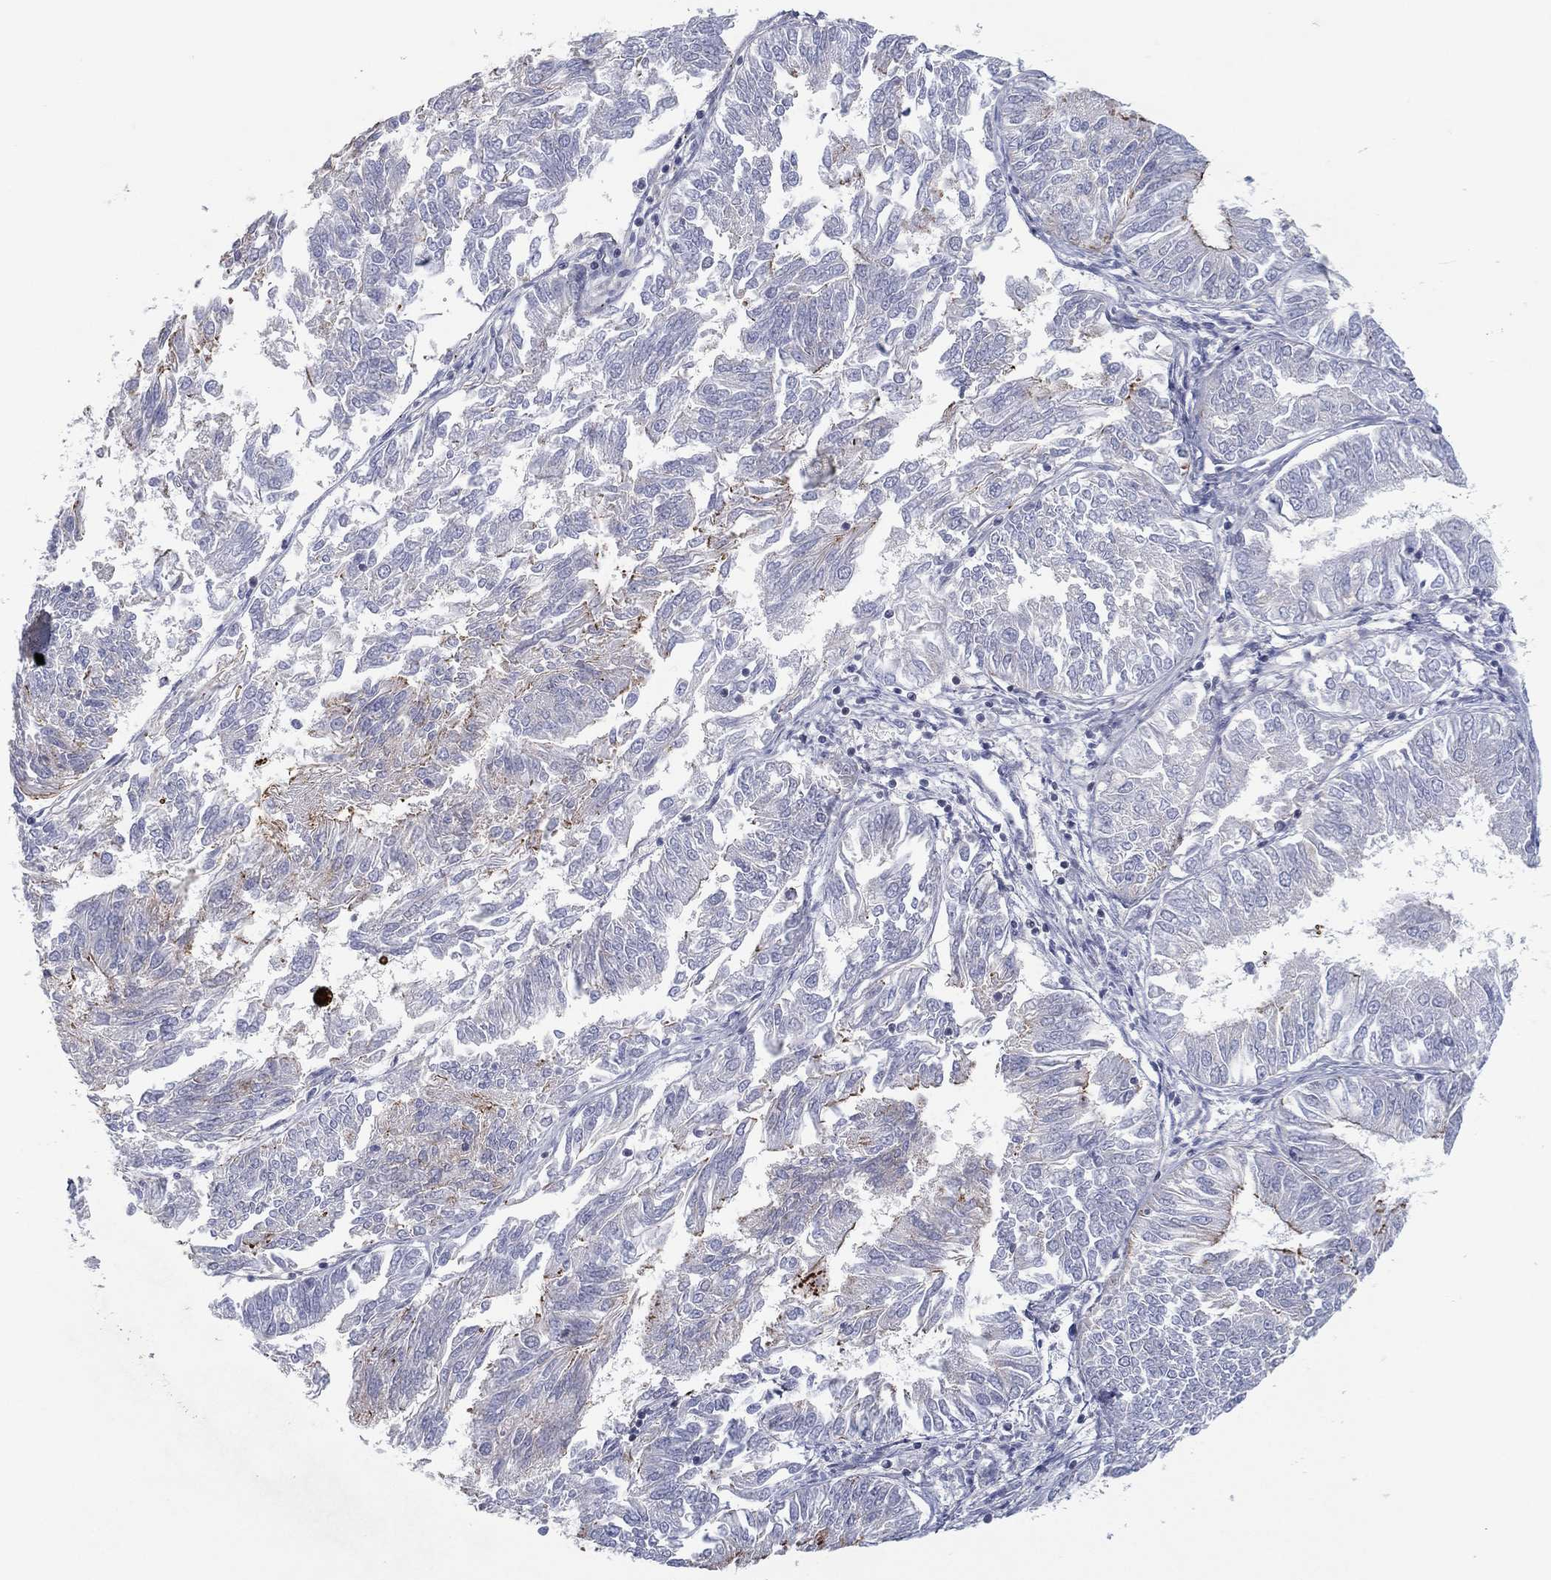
{"staining": {"intensity": "weak", "quantity": "<25%", "location": "cytoplasmic/membranous"}, "tissue": "endometrial cancer", "cell_type": "Tumor cells", "image_type": "cancer", "snomed": [{"axis": "morphology", "description": "Adenocarcinoma, NOS"}, {"axis": "topography", "description": "Endometrium"}], "caption": "Immunohistochemistry (IHC) histopathology image of neoplastic tissue: human adenocarcinoma (endometrial) stained with DAB demonstrates no significant protein positivity in tumor cells.", "gene": "CPT1B", "patient": {"sex": "female", "age": 58}}